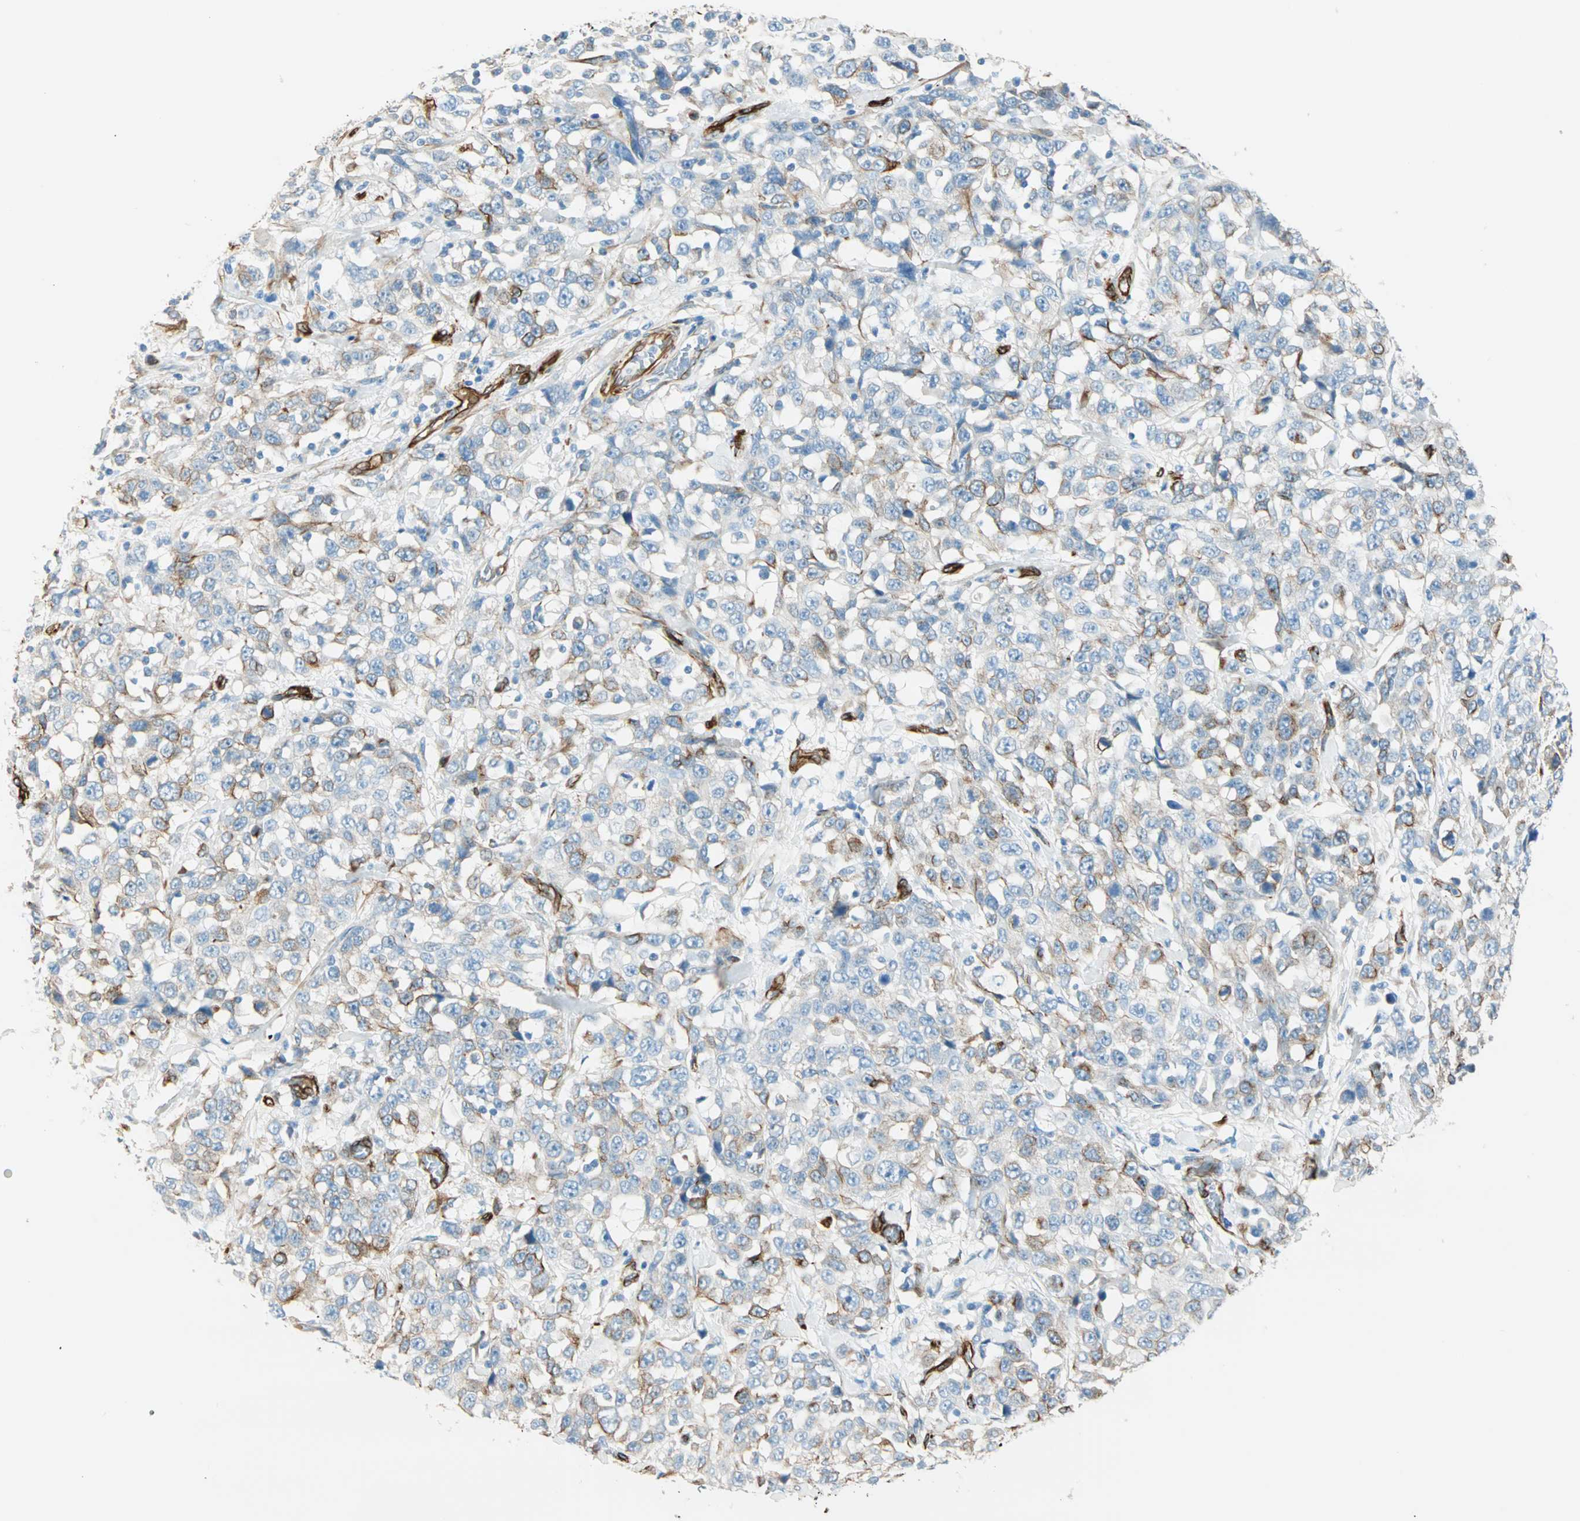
{"staining": {"intensity": "weak", "quantity": "25%-75%", "location": "cytoplasmic/membranous"}, "tissue": "stomach cancer", "cell_type": "Tumor cells", "image_type": "cancer", "snomed": [{"axis": "morphology", "description": "Normal tissue, NOS"}, {"axis": "morphology", "description": "Adenocarcinoma, NOS"}, {"axis": "topography", "description": "Stomach"}], "caption": "Weak cytoplasmic/membranous protein positivity is identified in about 25%-75% of tumor cells in adenocarcinoma (stomach). (Stains: DAB (3,3'-diaminobenzidine) in brown, nuclei in blue, Microscopy: brightfield microscopy at high magnification).", "gene": "NES", "patient": {"sex": "male", "age": 48}}